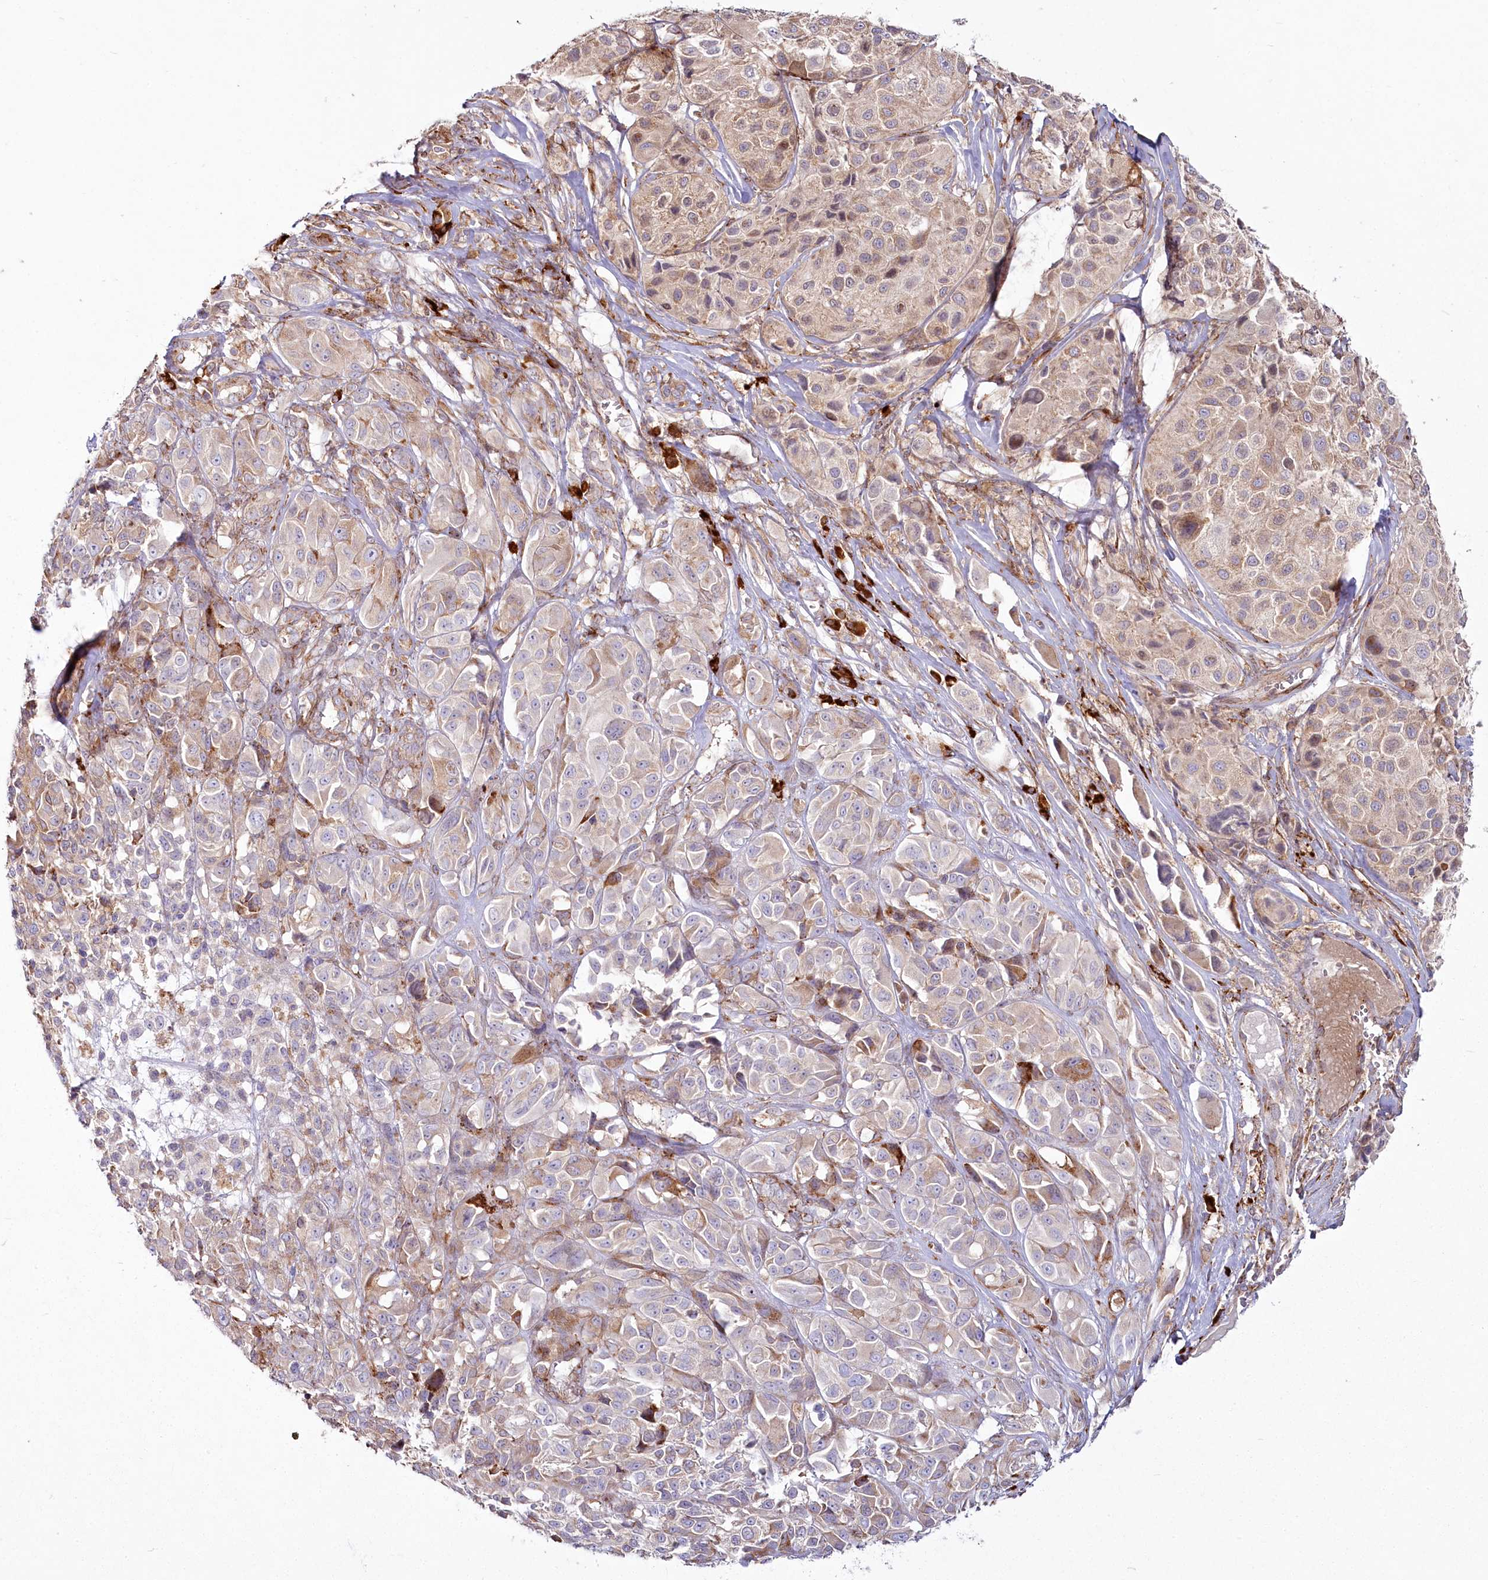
{"staining": {"intensity": "weak", "quantity": "25%-75%", "location": "cytoplasmic/membranous"}, "tissue": "melanoma", "cell_type": "Tumor cells", "image_type": "cancer", "snomed": [{"axis": "morphology", "description": "Malignant melanoma, NOS"}, {"axis": "topography", "description": "Skin of trunk"}], "caption": "Weak cytoplasmic/membranous protein positivity is appreciated in about 25%-75% of tumor cells in melanoma.", "gene": "POGLUT1", "patient": {"sex": "male", "age": 71}}